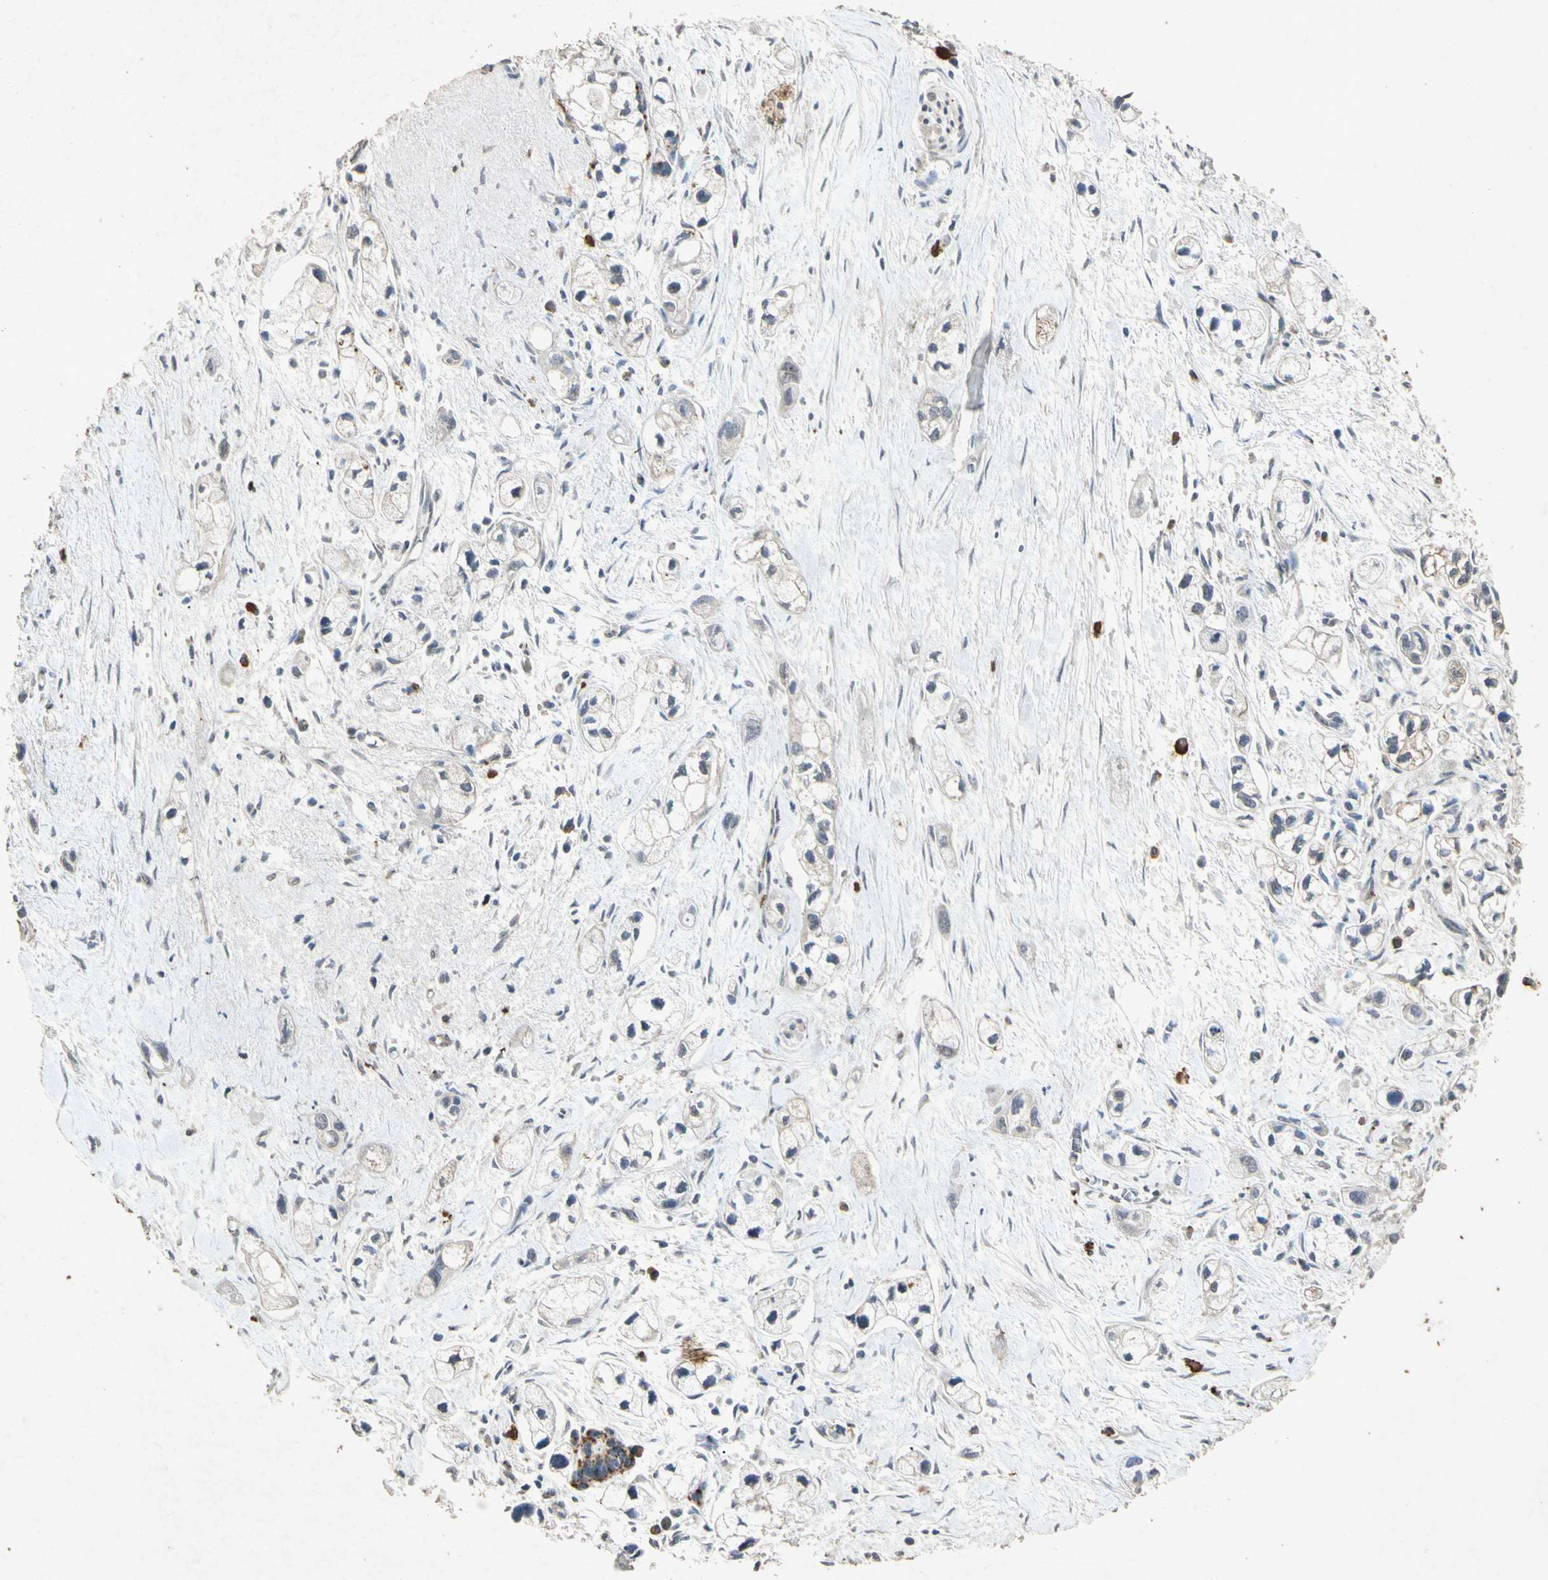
{"staining": {"intensity": "negative", "quantity": "none", "location": "none"}, "tissue": "pancreatic cancer", "cell_type": "Tumor cells", "image_type": "cancer", "snomed": [{"axis": "morphology", "description": "Adenocarcinoma, NOS"}, {"axis": "topography", "description": "Pancreas"}], "caption": "Immunohistochemical staining of human adenocarcinoma (pancreatic) shows no significant positivity in tumor cells.", "gene": "MSRB1", "patient": {"sex": "male", "age": 74}}